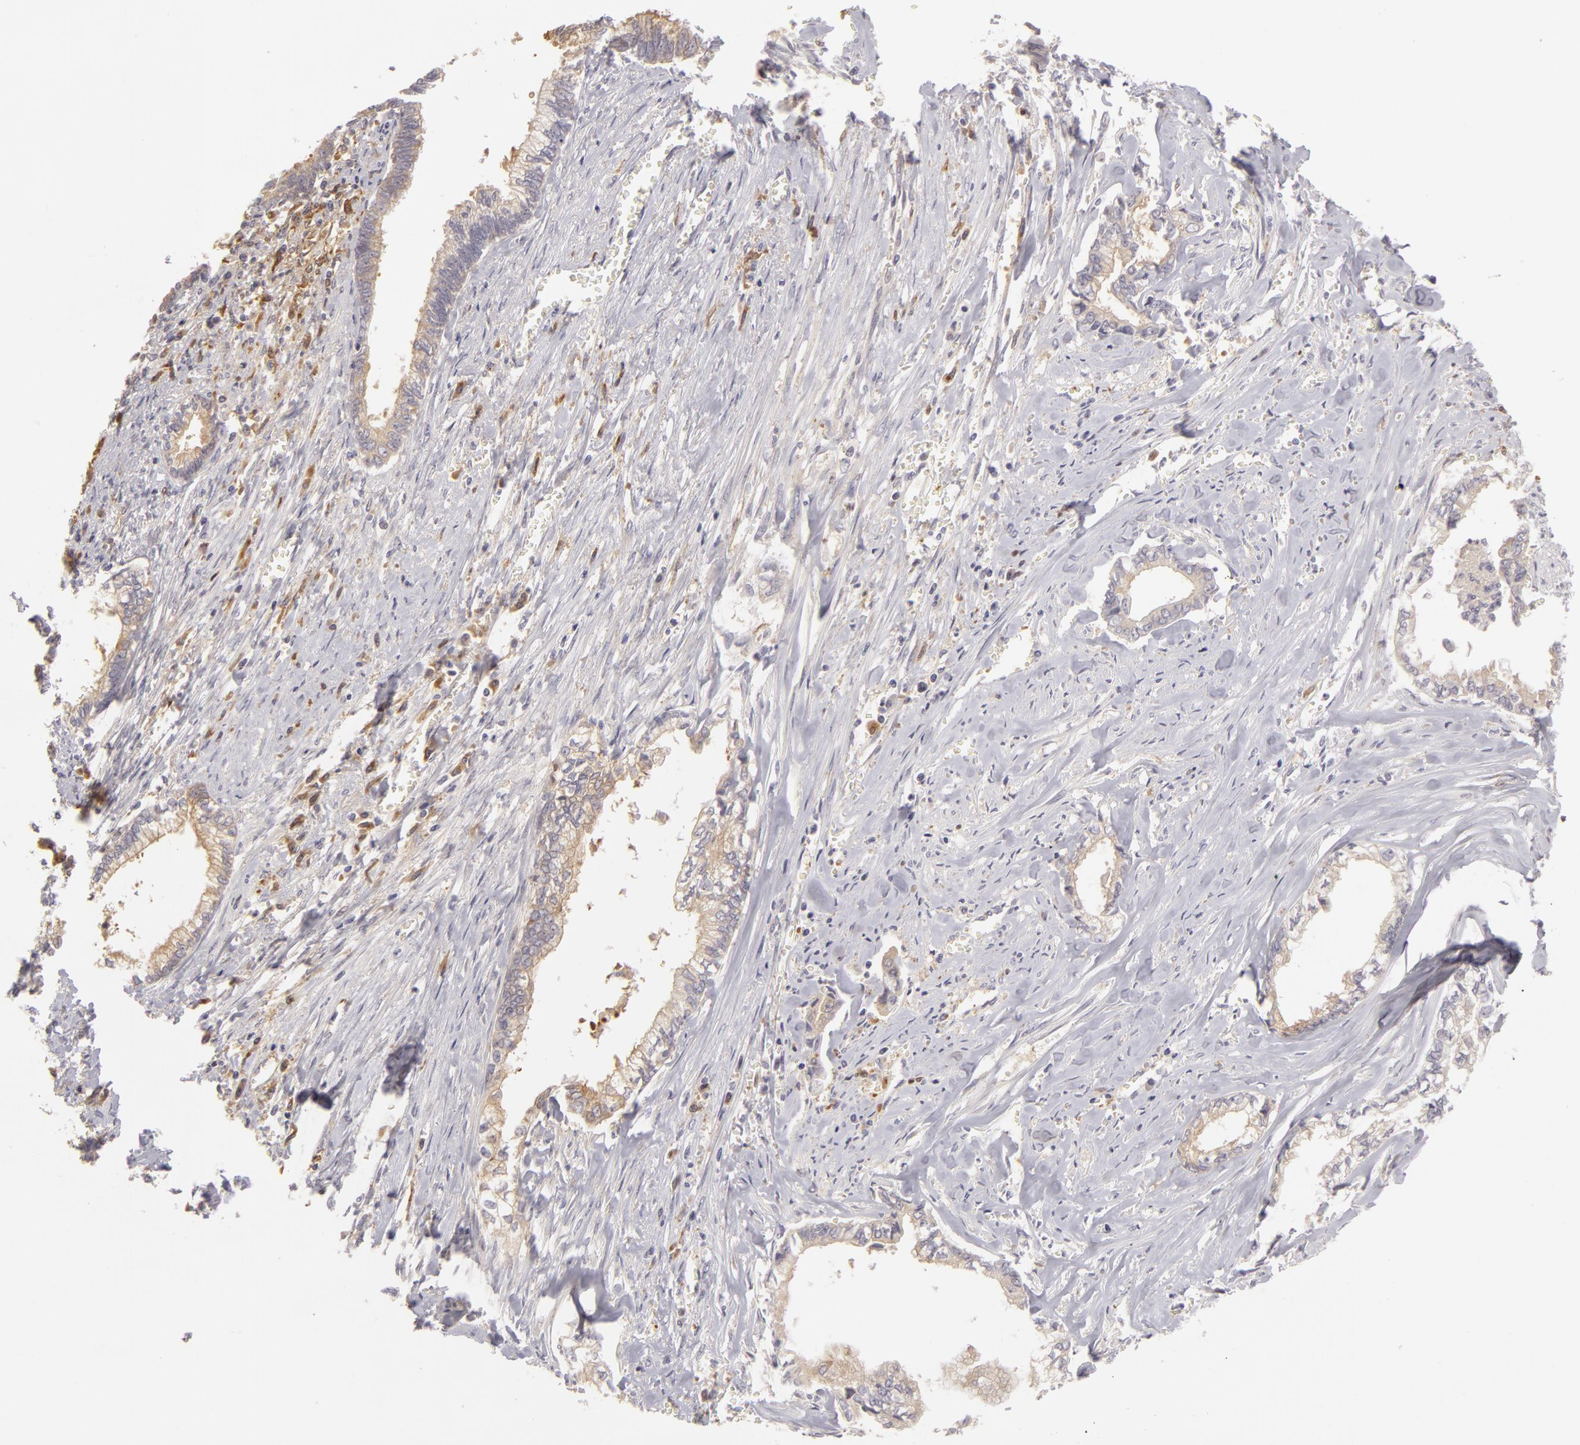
{"staining": {"intensity": "weak", "quantity": ">75%", "location": "cytoplasmic/membranous"}, "tissue": "liver cancer", "cell_type": "Tumor cells", "image_type": "cancer", "snomed": [{"axis": "morphology", "description": "Cholangiocarcinoma"}, {"axis": "topography", "description": "Liver"}], "caption": "Immunohistochemistry (IHC) (DAB) staining of liver cancer exhibits weak cytoplasmic/membranous protein positivity in approximately >75% of tumor cells. (DAB (3,3'-diaminobenzidine) IHC with brightfield microscopy, high magnification).", "gene": "ZNF229", "patient": {"sex": "male", "age": 57}}